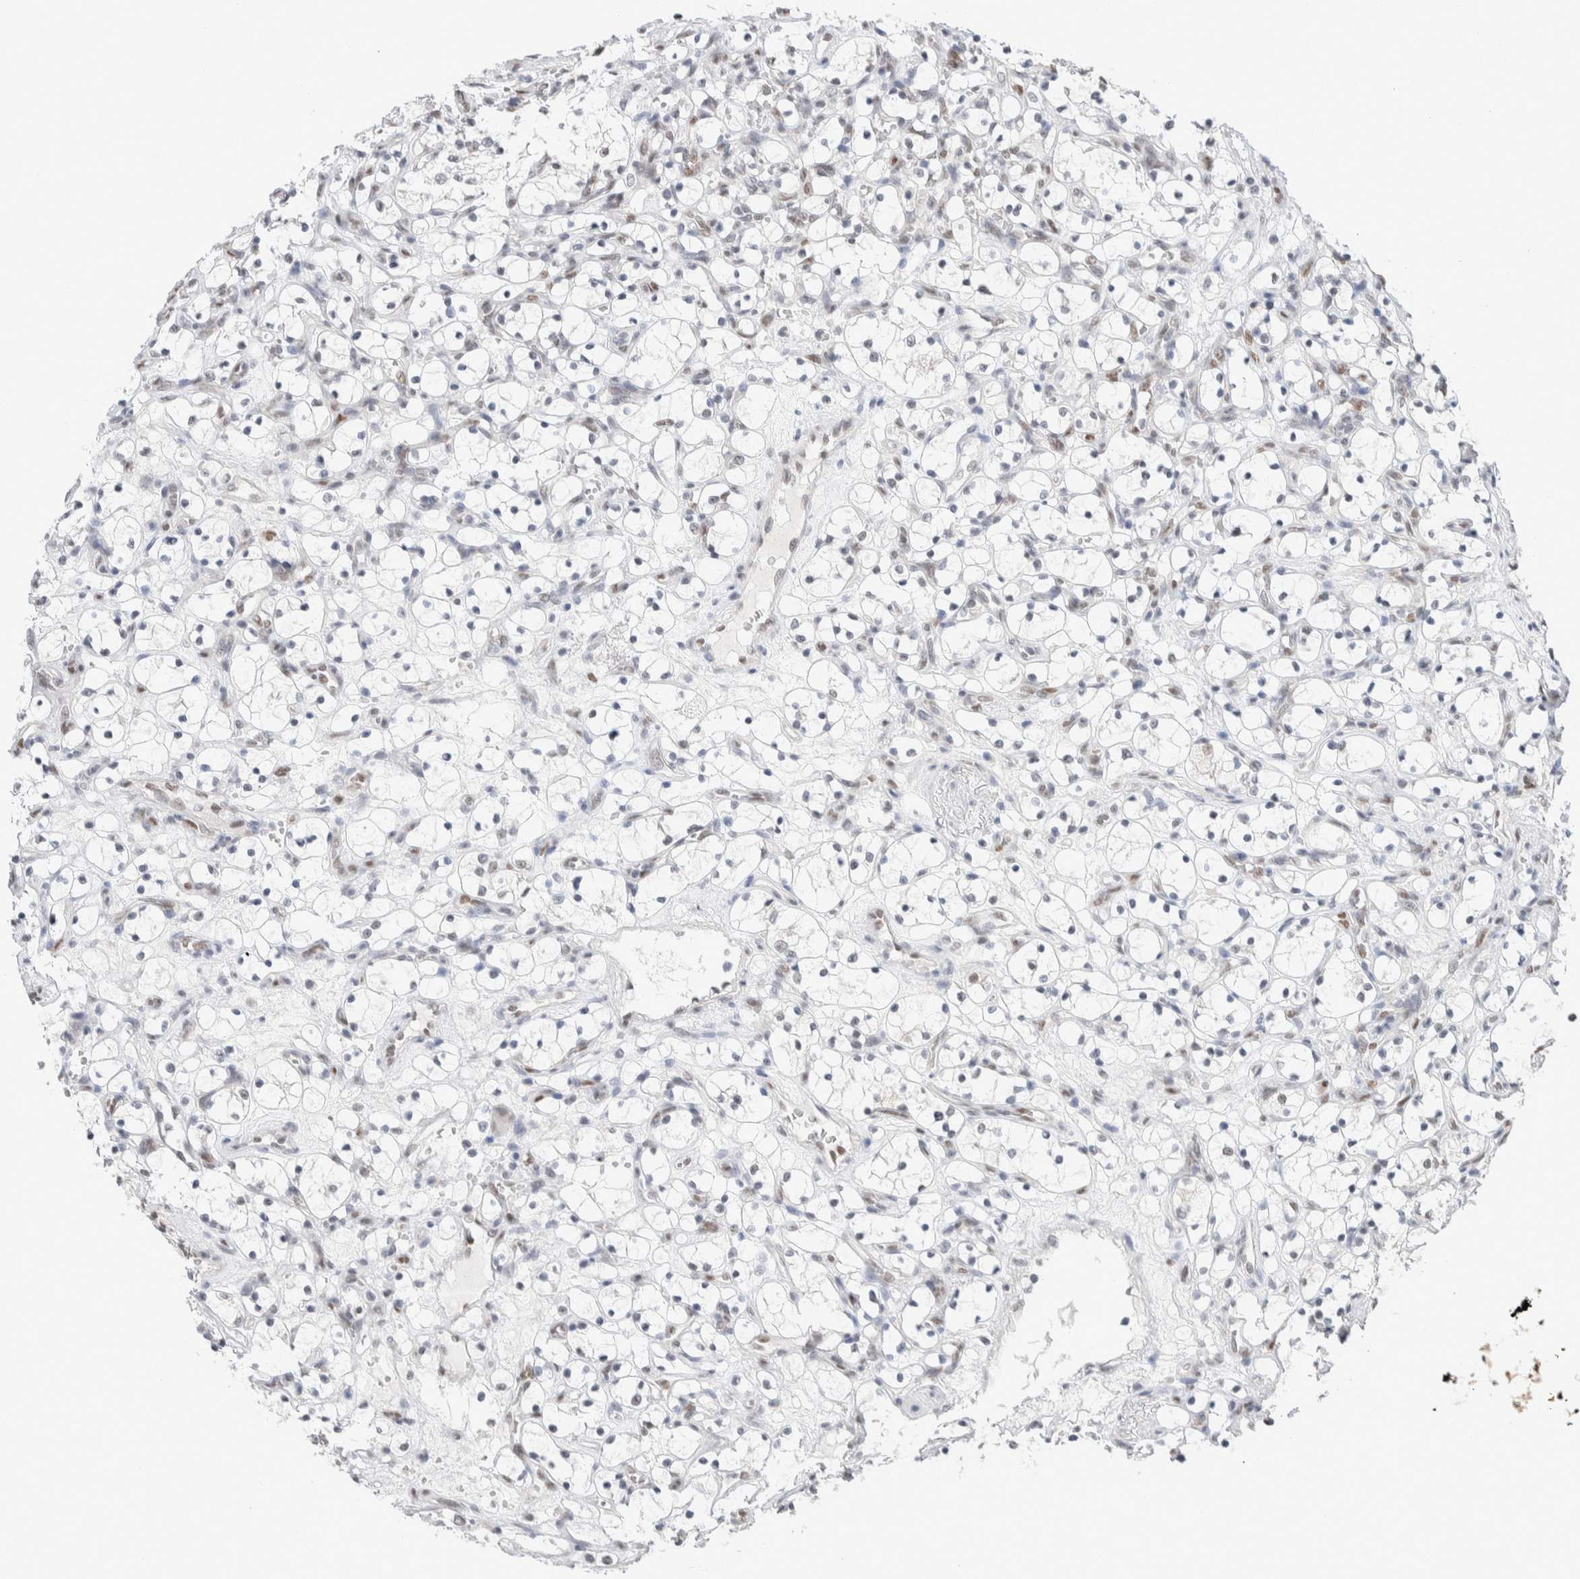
{"staining": {"intensity": "negative", "quantity": "none", "location": "none"}, "tissue": "renal cancer", "cell_type": "Tumor cells", "image_type": "cancer", "snomed": [{"axis": "morphology", "description": "Adenocarcinoma, NOS"}, {"axis": "topography", "description": "Kidney"}], "caption": "Tumor cells show no significant protein positivity in renal cancer. (Brightfield microscopy of DAB (3,3'-diaminobenzidine) immunohistochemistry at high magnification).", "gene": "PRMT1", "patient": {"sex": "female", "age": 69}}